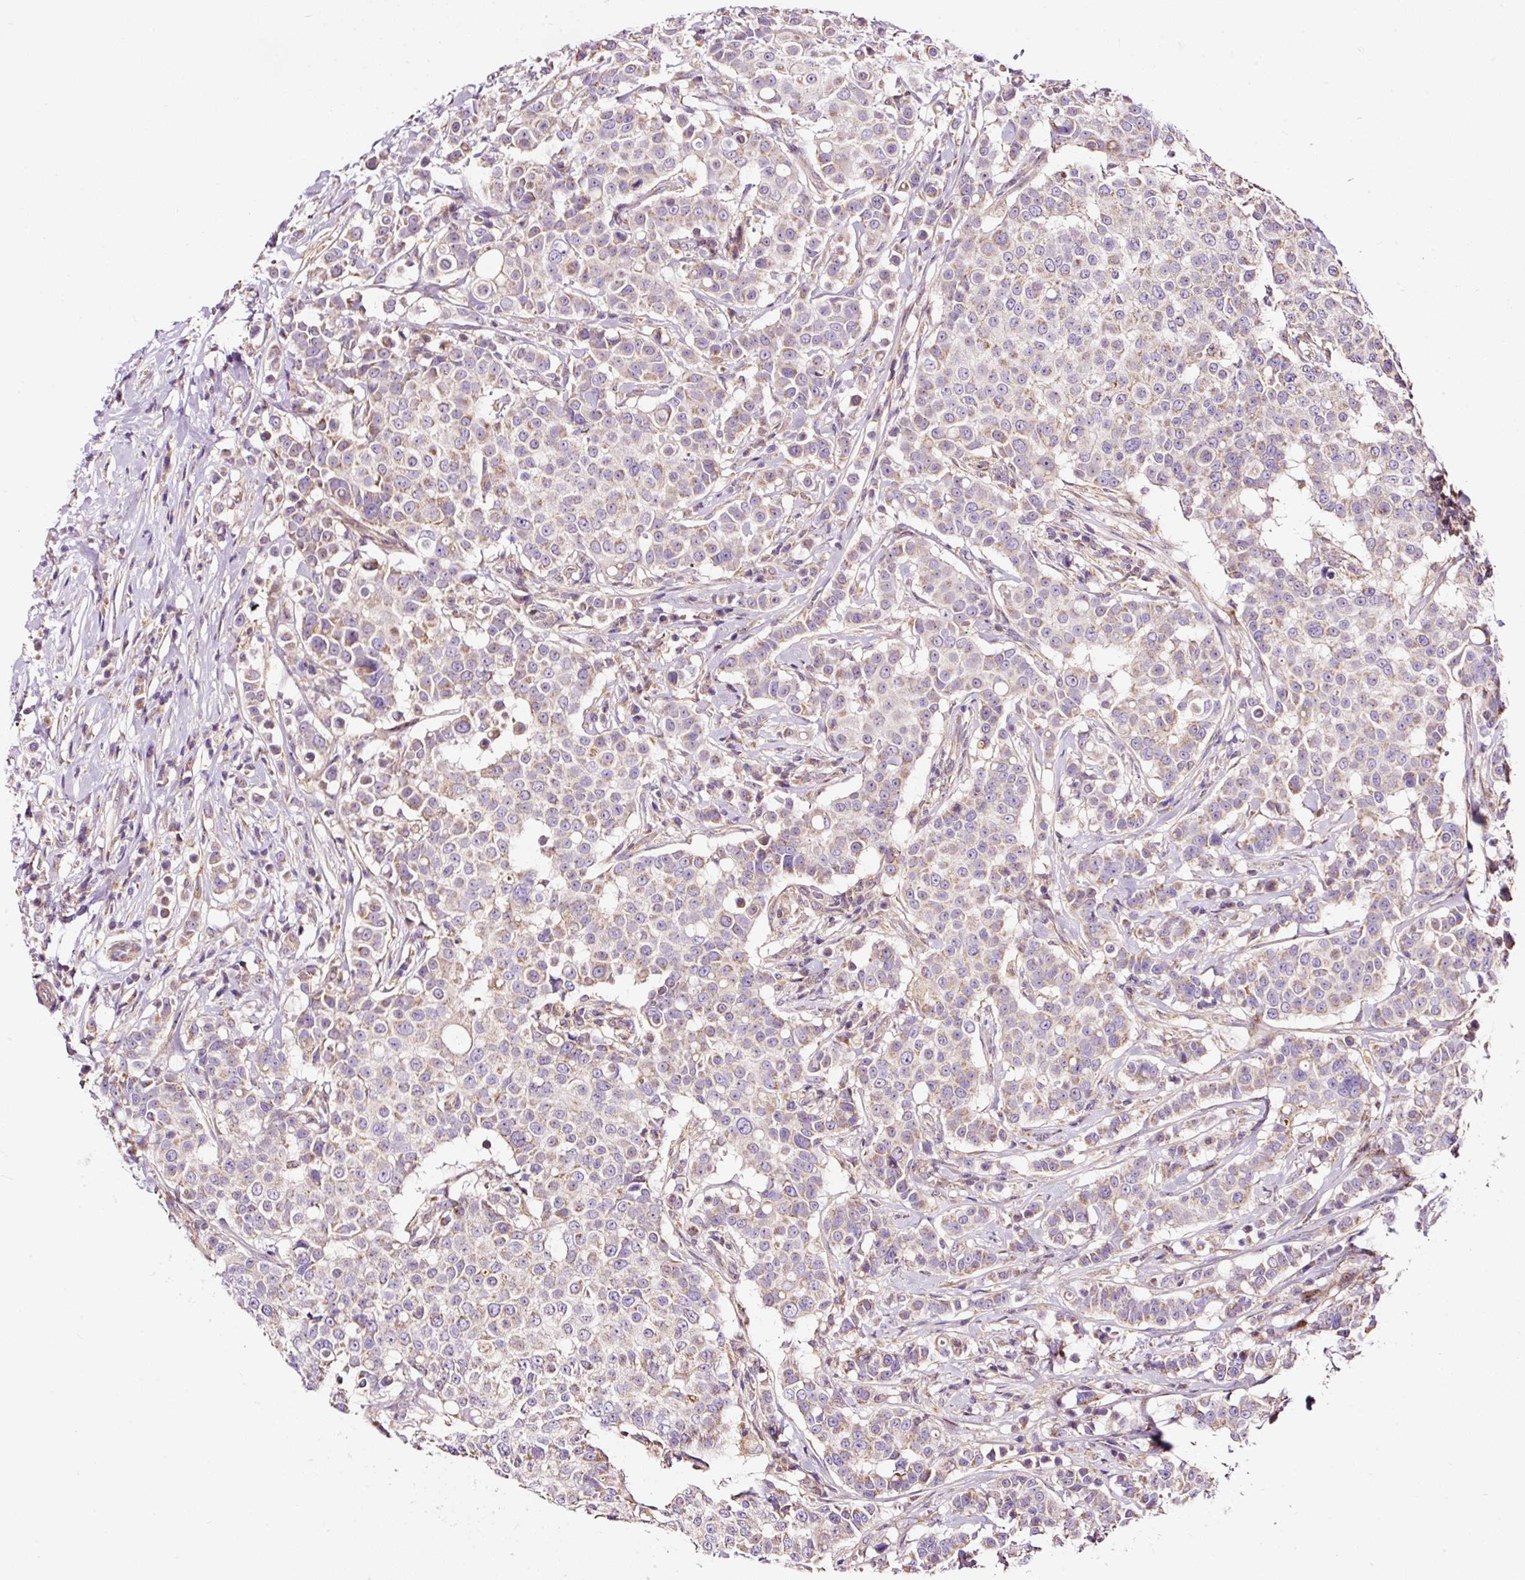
{"staining": {"intensity": "weak", "quantity": "25%-75%", "location": "cytoplasmic/membranous"}, "tissue": "breast cancer", "cell_type": "Tumor cells", "image_type": "cancer", "snomed": [{"axis": "morphology", "description": "Duct carcinoma"}, {"axis": "topography", "description": "Breast"}], "caption": "Human breast cancer (invasive ductal carcinoma) stained with a brown dye shows weak cytoplasmic/membranous positive expression in approximately 25%-75% of tumor cells.", "gene": "BOLA3", "patient": {"sex": "female", "age": 27}}